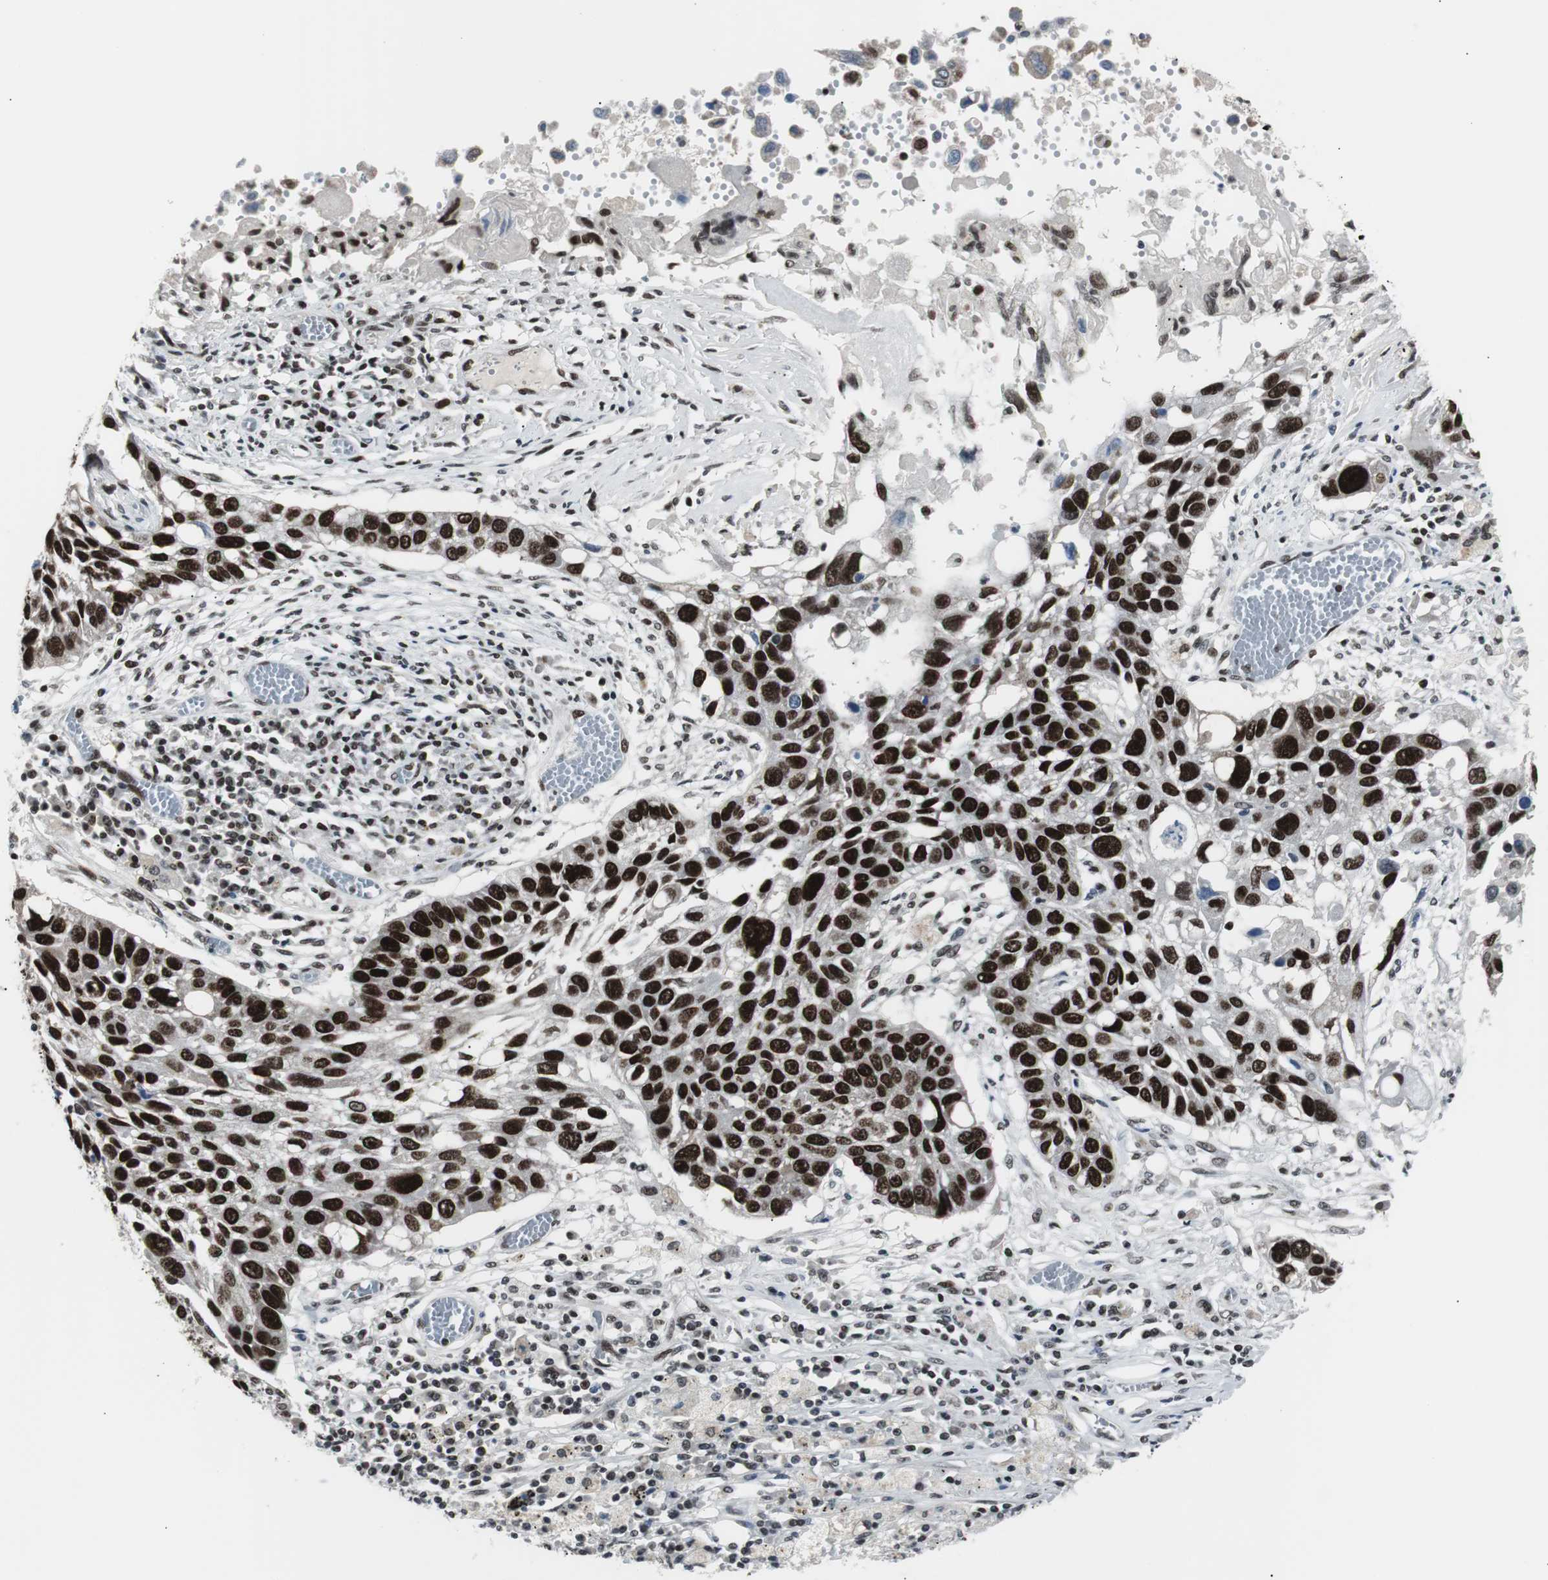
{"staining": {"intensity": "strong", "quantity": ">75%", "location": "nuclear"}, "tissue": "lung cancer", "cell_type": "Tumor cells", "image_type": "cancer", "snomed": [{"axis": "morphology", "description": "Squamous cell carcinoma, NOS"}, {"axis": "topography", "description": "Lung"}], "caption": "IHC micrograph of neoplastic tissue: human lung cancer stained using immunohistochemistry shows high levels of strong protein expression localized specifically in the nuclear of tumor cells, appearing as a nuclear brown color.", "gene": "XRCC1", "patient": {"sex": "male", "age": 71}}